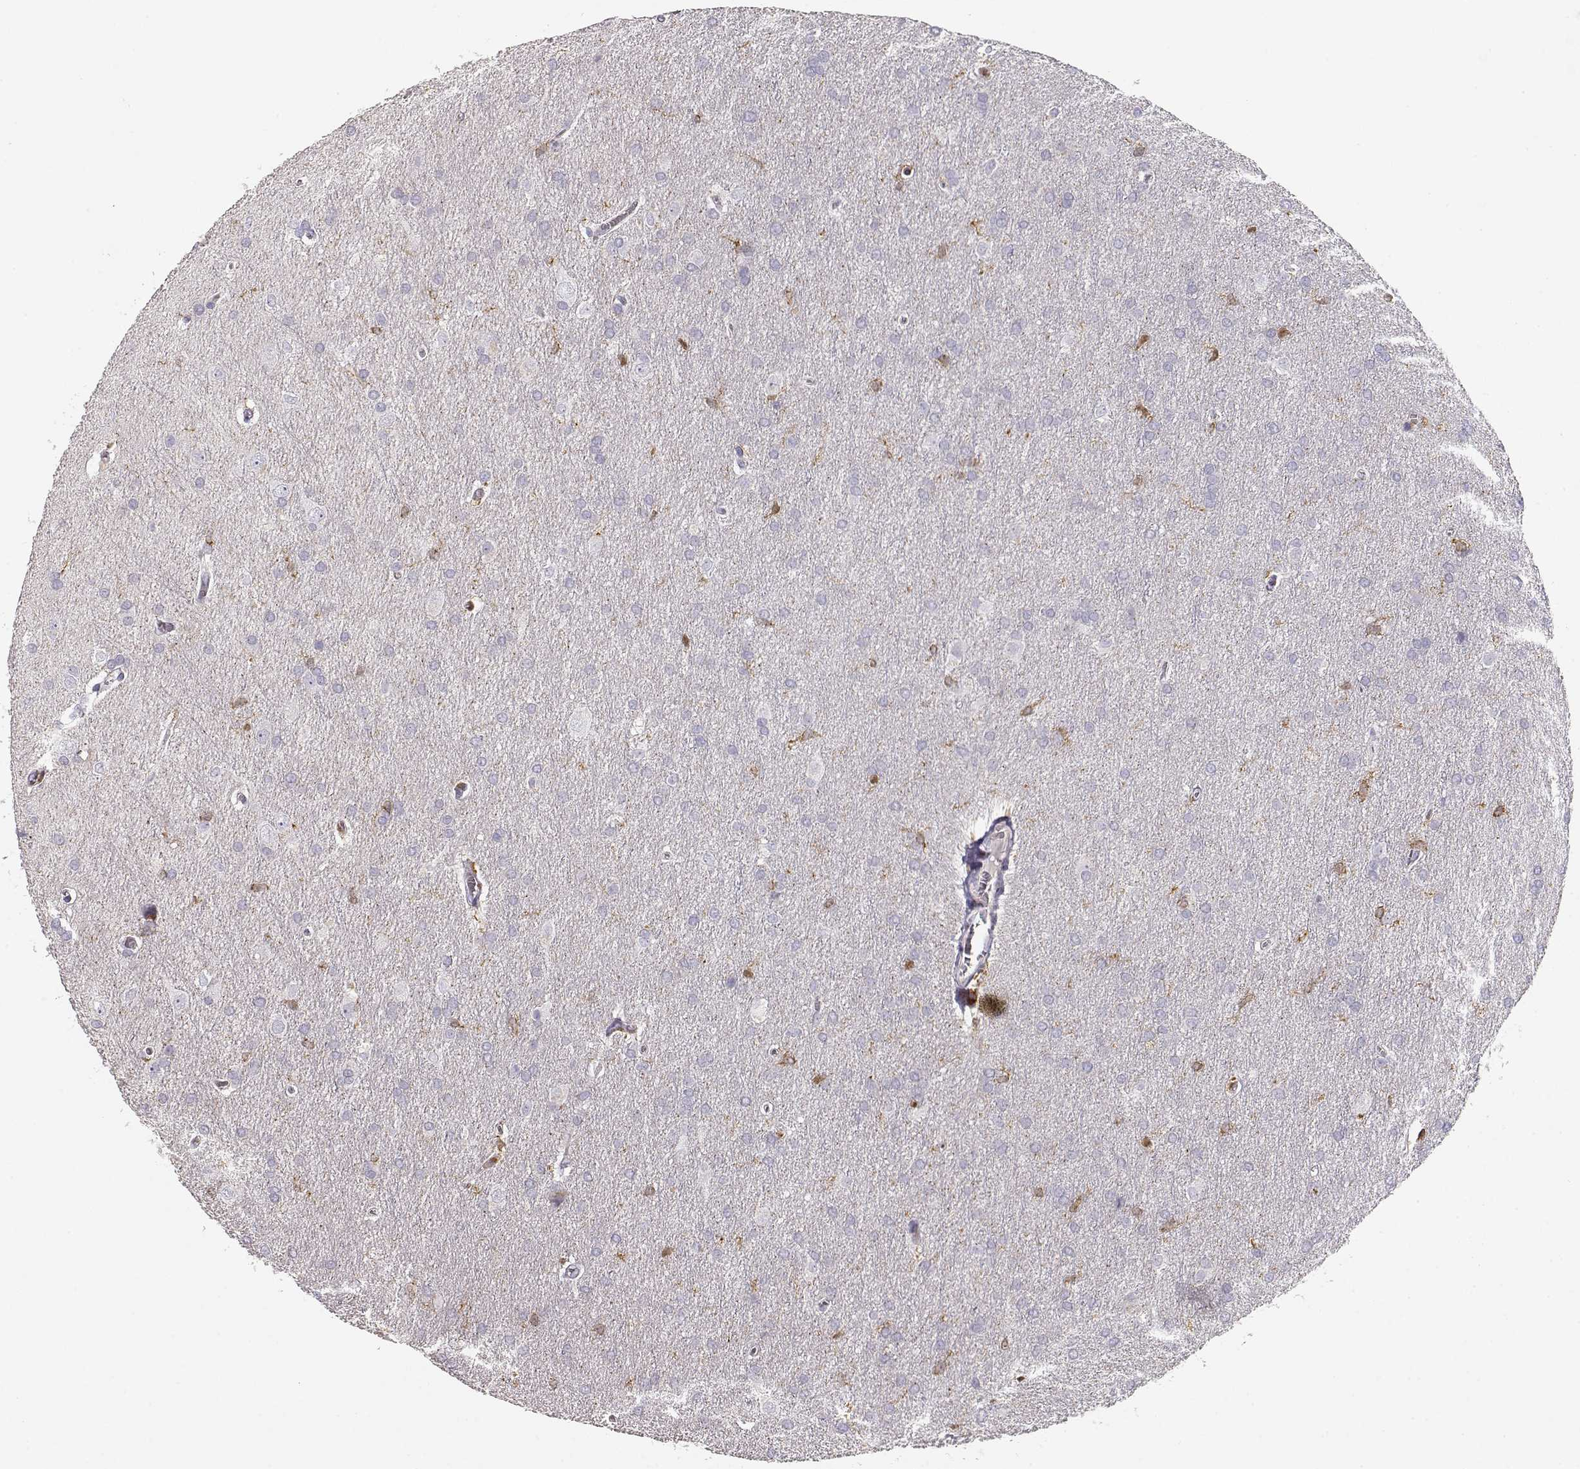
{"staining": {"intensity": "negative", "quantity": "none", "location": "none"}, "tissue": "glioma", "cell_type": "Tumor cells", "image_type": "cancer", "snomed": [{"axis": "morphology", "description": "Glioma, malignant, Low grade"}, {"axis": "topography", "description": "Brain"}], "caption": "High magnification brightfield microscopy of glioma stained with DAB (brown) and counterstained with hematoxylin (blue): tumor cells show no significant expression.", "gene": "VAV1", "patient": {"sex": "female", "age": 32}}